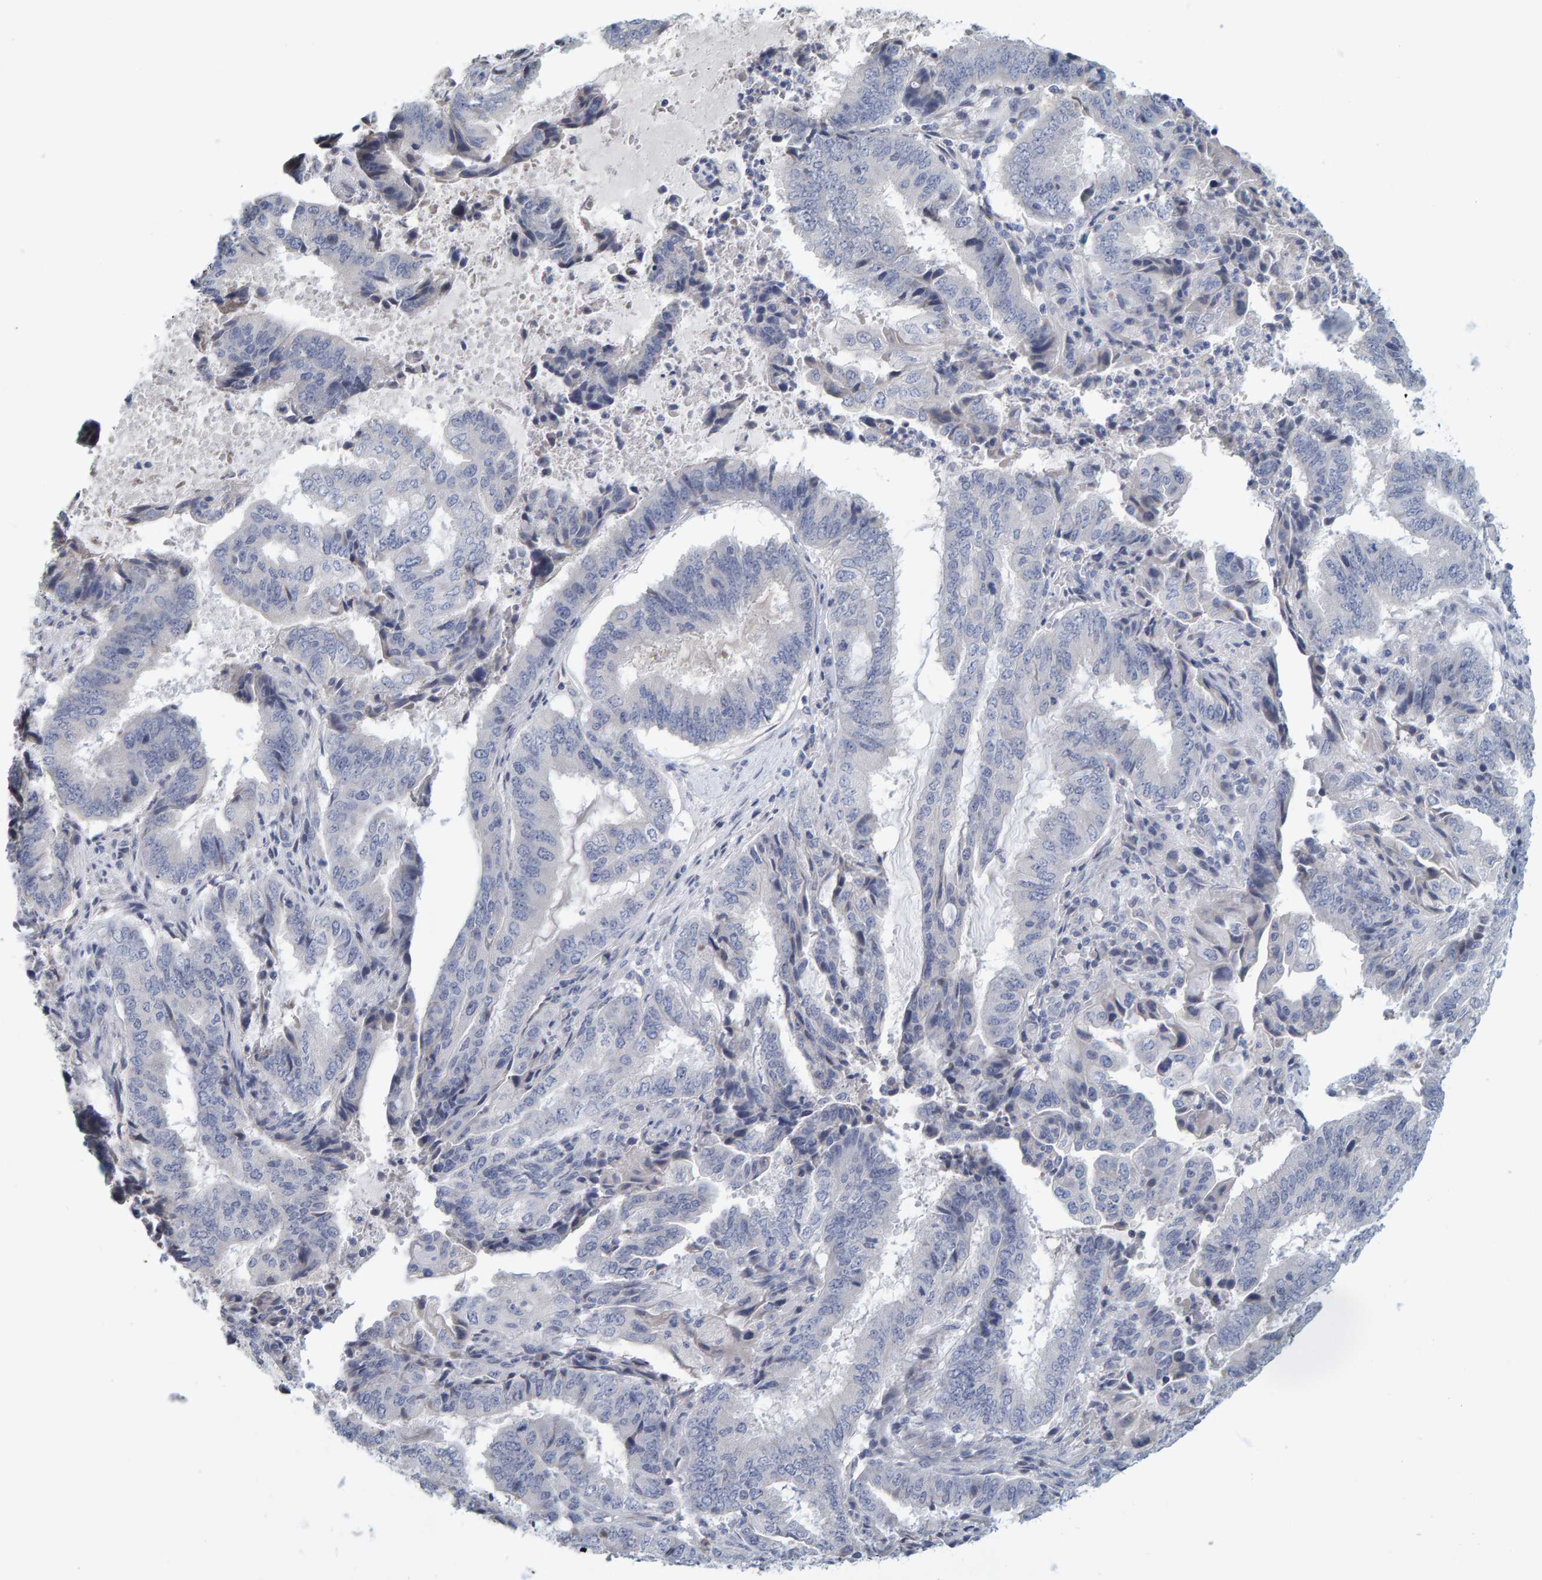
{"staining": {"intensity": "negative", "quantity": "none", "location": "none"}, "tissue": "endometrial cancer", "cell_type": "Tumor cells", "image_type": "cancer", "snomed": [{"axis": "morphology", "description": "Adenocarcinoma, NOS"}, {"axis": "topography", "description": "Endometrium"}], "caption": "This photomicrograph is of endometrial cancer stained with immunohistochemistry to label a protein in brown with the nuclei are counter-stained blue. There is no staining in tumor cells.", "gene": "ZNF77", "patient": {"sex": "female", "age": 51}}